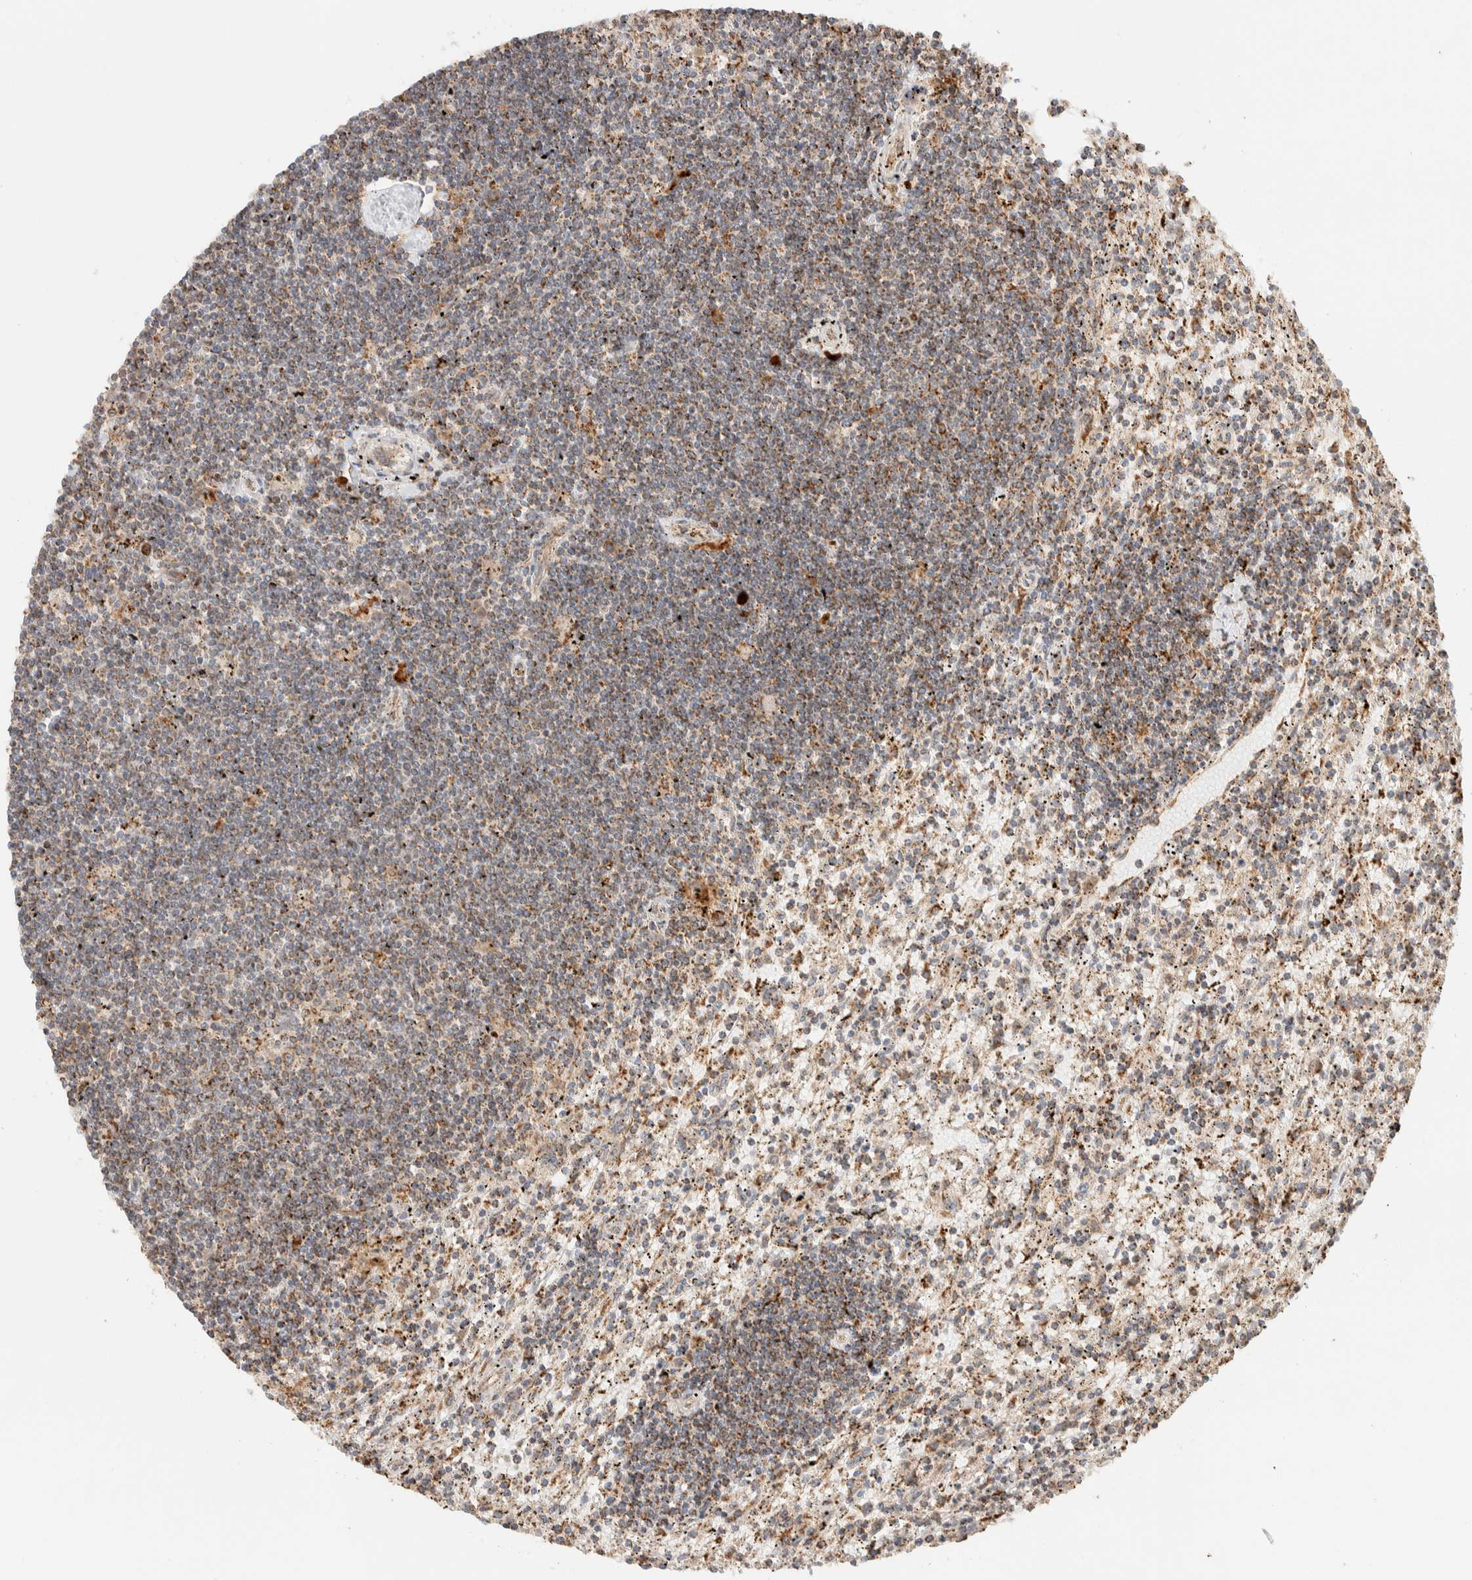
{"staining": {"intensity": "weak", "quantity": ">75%", "location": "cytoplasmic/membranous"}, "tissue": "lymphoma", "cell_type": "Tumor cells", "image_type": "cancer", "snomed": [{"axis": "morphology", "description": "Malignant lymphoma, non-Hodgkin's type, Low grade"}, {"axis": "topography", "description": "Spleen"}], "caption": "A histopathology image of lymphoma stained for a protein shows weak cytoplasmic/membranous brown staining in tumor cells. (Brightfield microscopy of DAB IHC at high magnification).", "gene": "KIF9", "patient": {"sex": "male", "age": 76}}